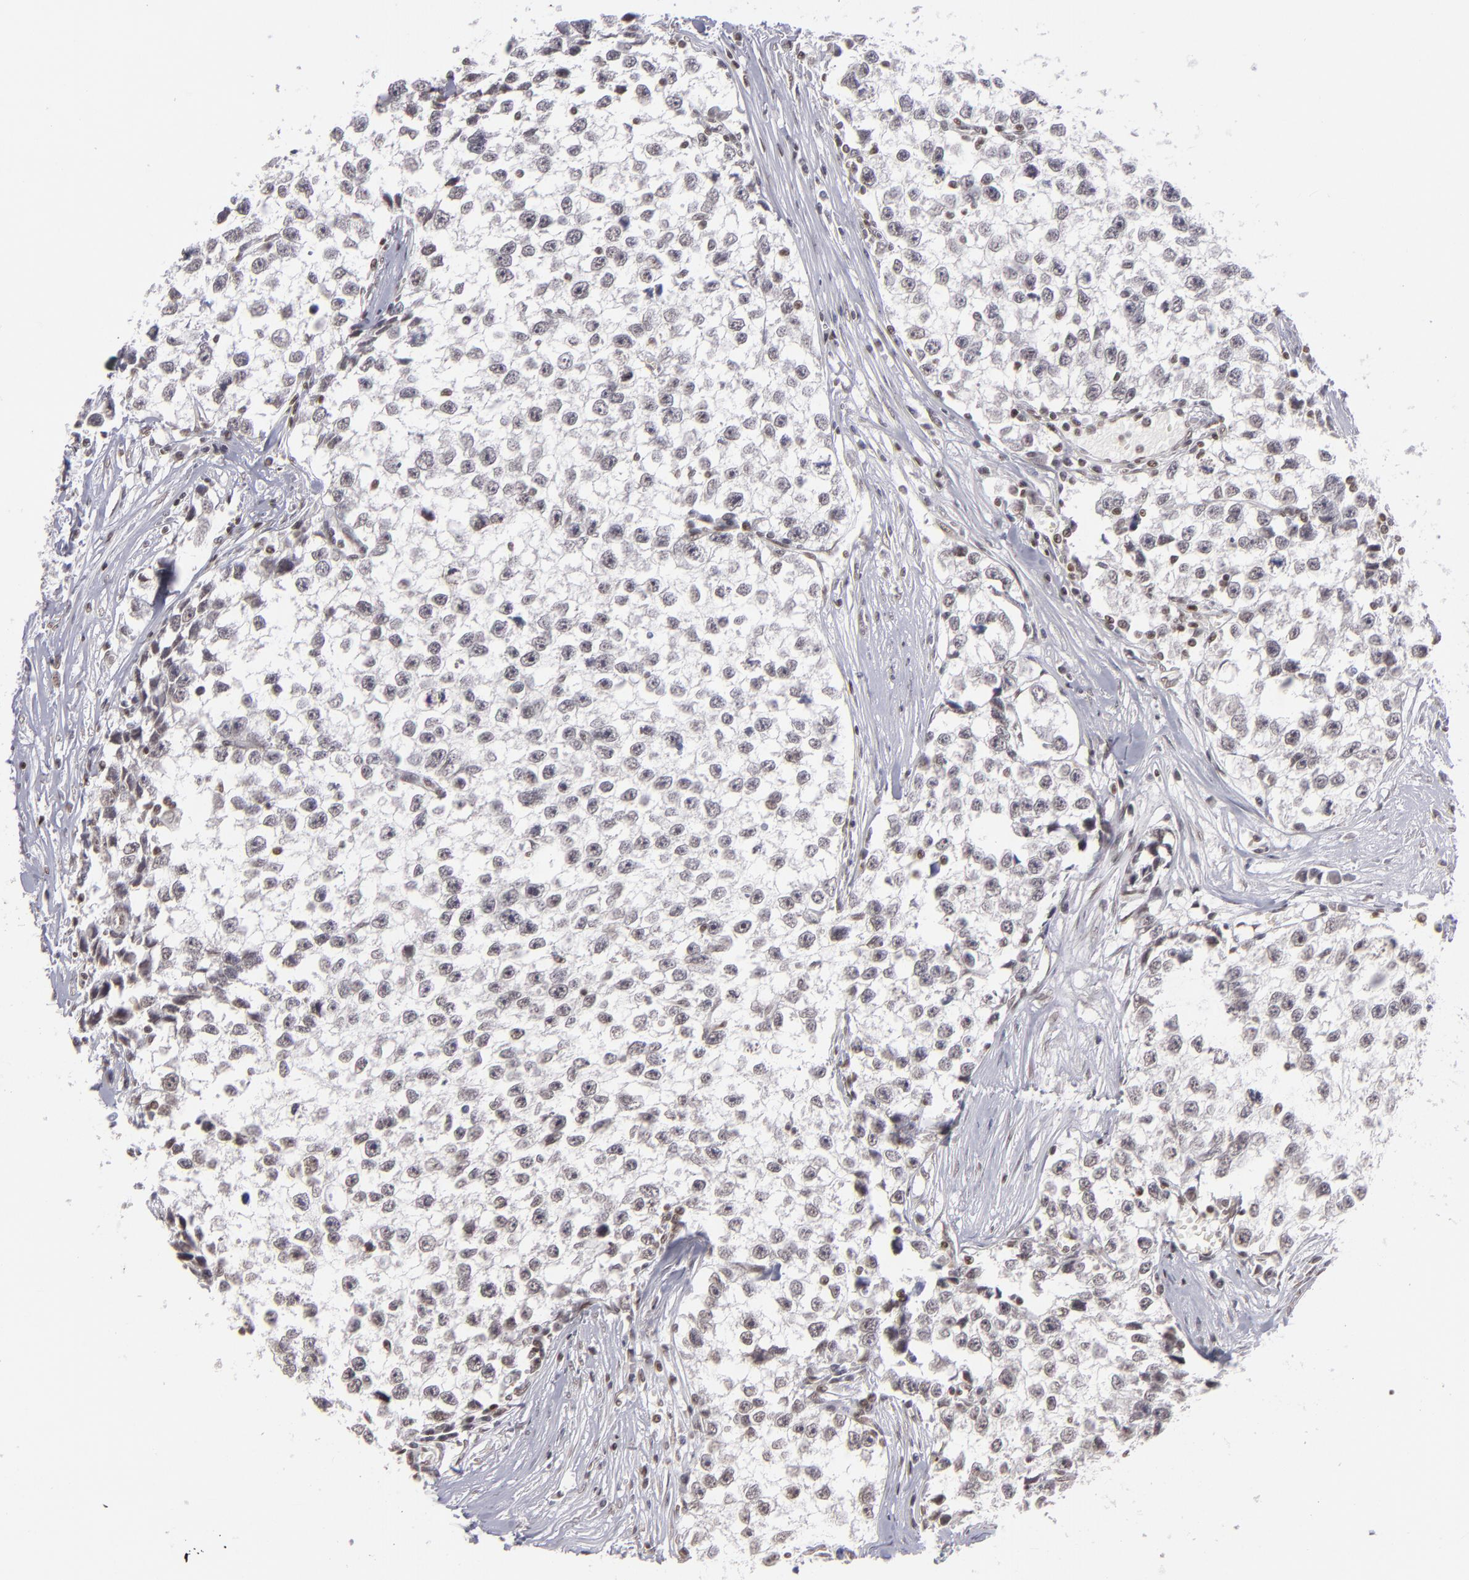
{"staining": {"intensity": "negative", "quantity": "none", "location": "none"}, "tissue": "testis cancer", "cell_type": "Tumor cells", "image_type": "cancer", "snomed": [{"axis": "morphology", "description": "Seminoma, NOS"}, {"axis": "morphology", "description": "Carcinoma, Embryonal, NOS"}, {"axis": "topography", "description": "Testis"}], "caption": "Image shows no protein expression in tumor cells of seminoma (testis) tissue. (DAB (3,3'-diaminobenzidine) immunohistochemistry (IHC) visualized using brightfield microscopy, high magnification).", "gene": "MLLT3", "patient": {"sex": "male", "age": 30}}